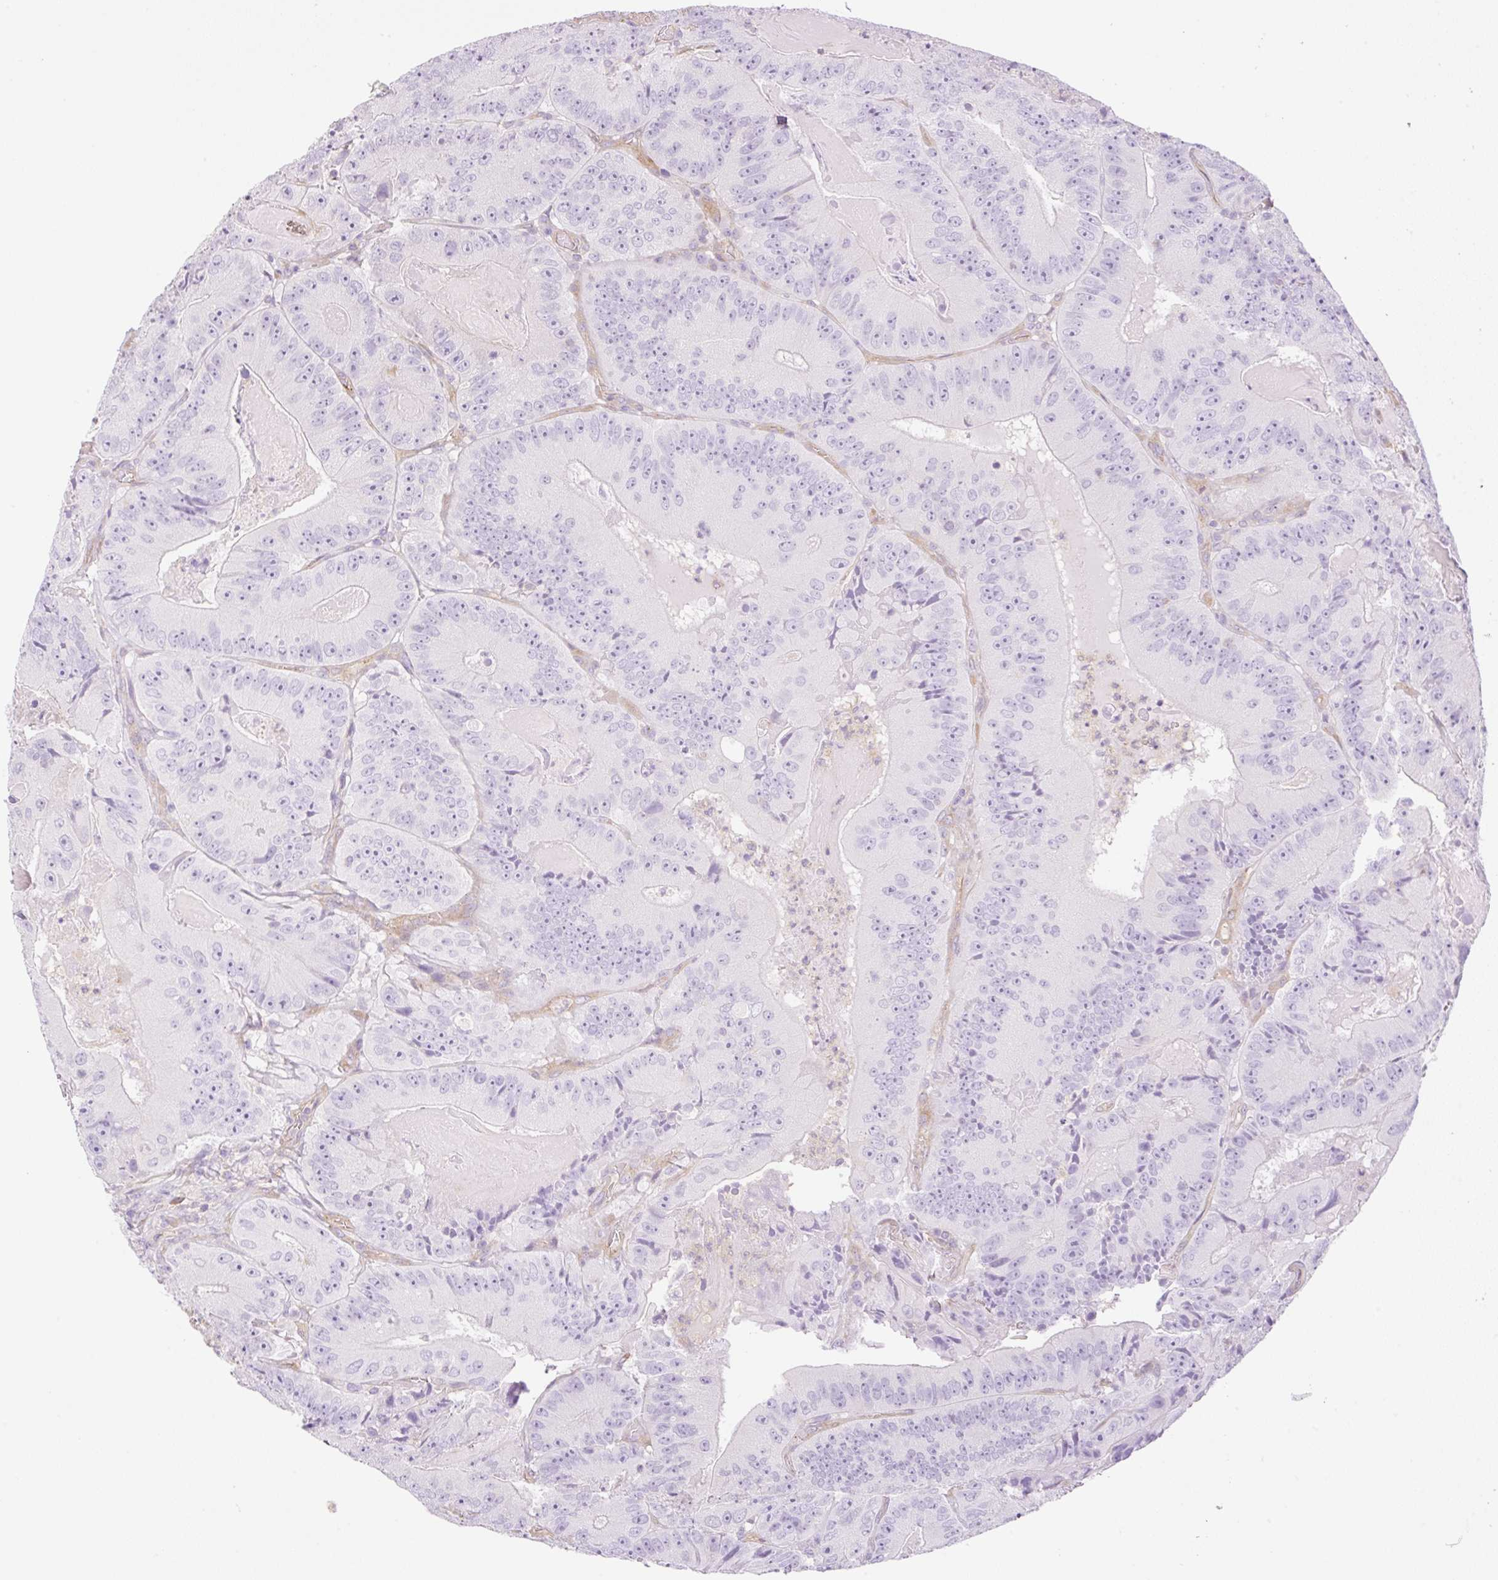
{"staining": {"intensity": "negative", "quantity": "none", "location": "none"}, "tissue": "colorectal cancer", "cell_type": "Tumor cells", "image_type": "cancer", "snomed": [{"axis": "morphology", "description": "Adenocarcinoma, NOS"}, {"axis": "topography", "description": "Colon"}], "caption": "Immunohistochemistry image of neoplastic tissue: colorectal cancer stained with DAB shows no significant protein positivity in tumor cells. (IHC, brightfield microscopy, high magnification).", "gene": "EHD3", "patient": {"sex": "female", "age": 86}}